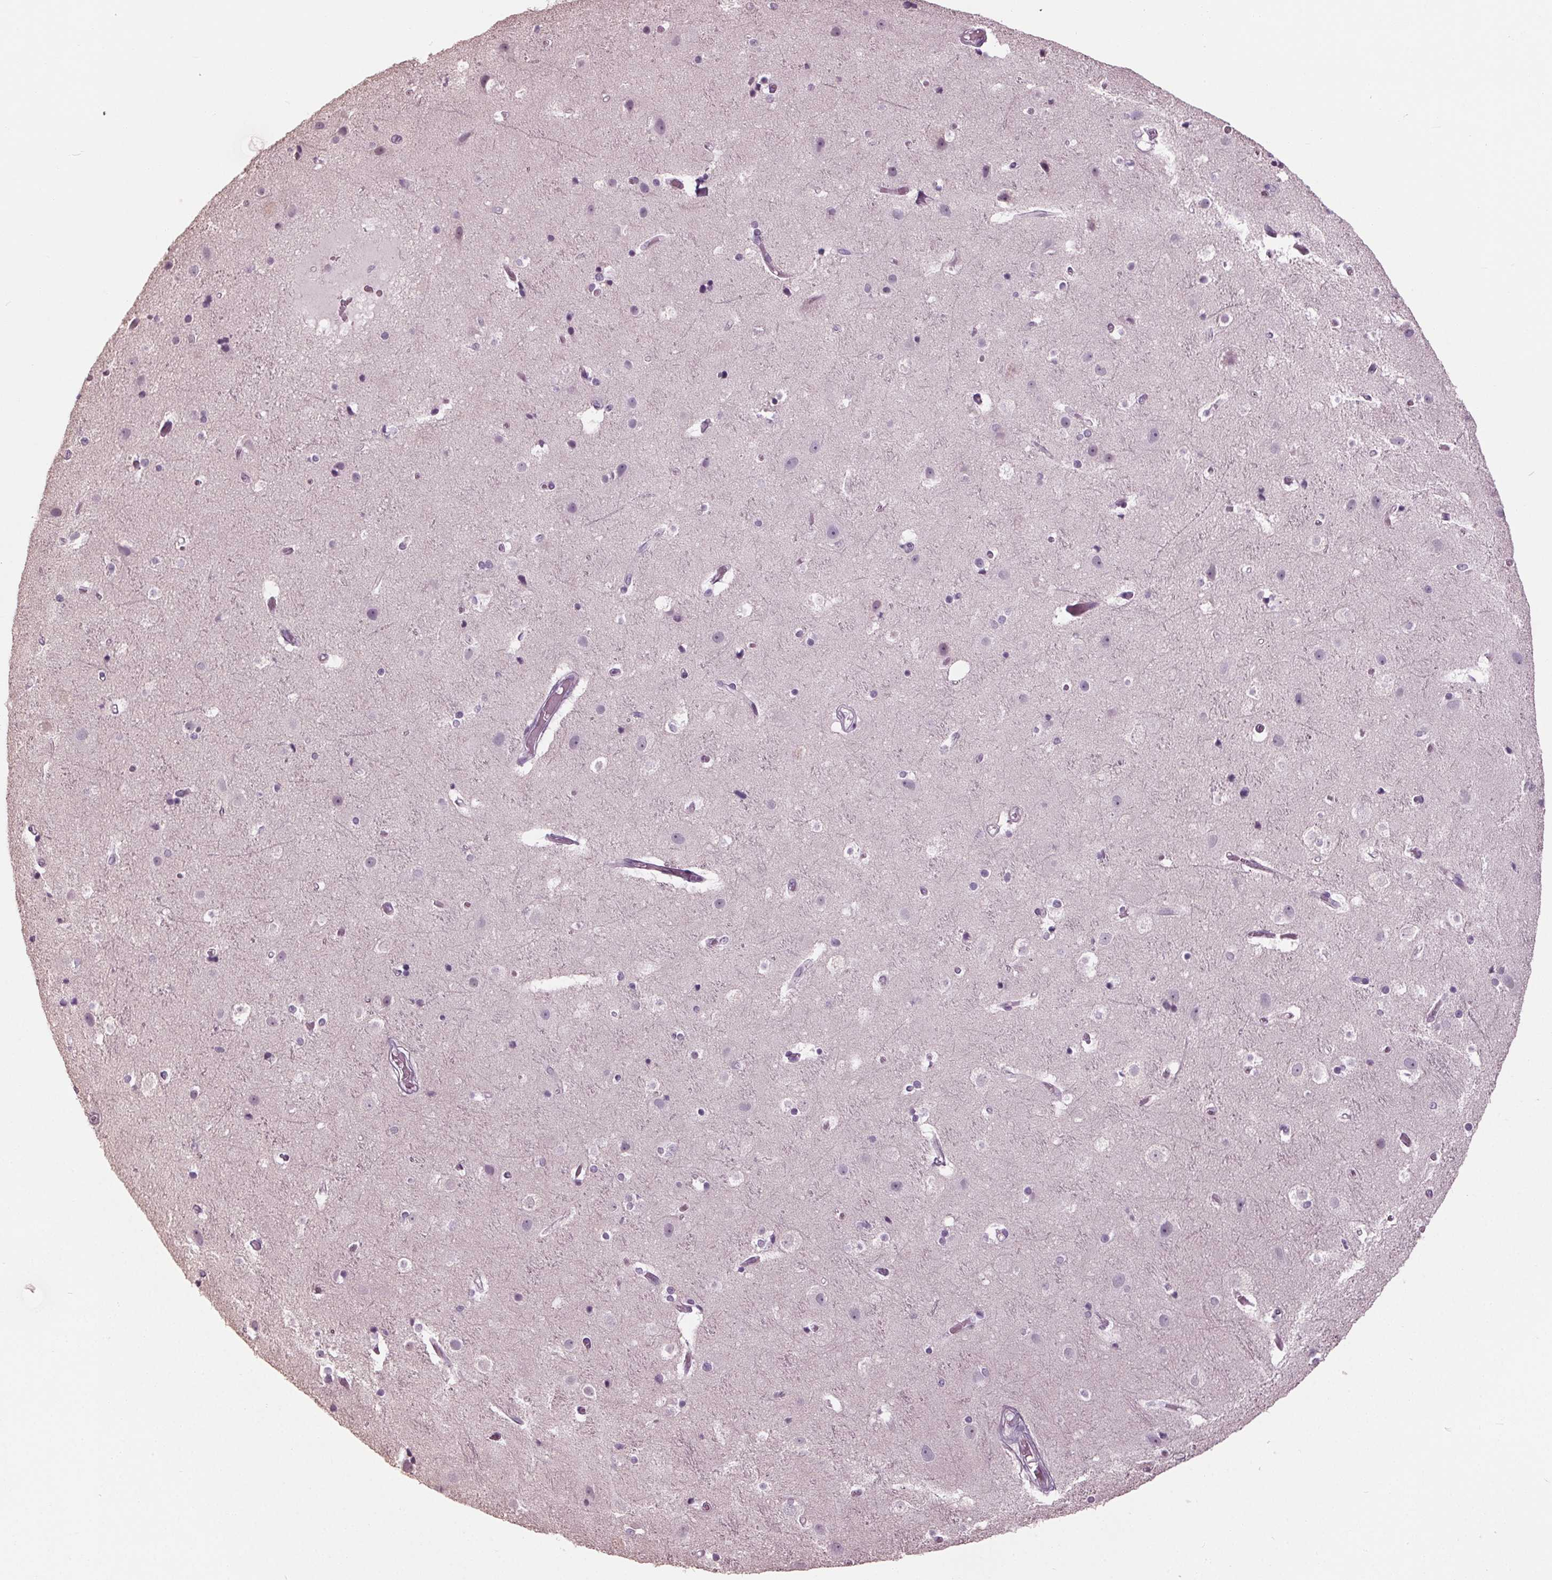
{"staining": {"intensity": "negative", "quantity": "none", "location": "none"}, "tissue": "cerebral cortex", "cell_type": "Endothelial cells", "image_type": "normal", "snomed": [{"axis": "morphology", "description": "Normal tissue, NOS"}, {"axis": "topography", "description": "Cerebral cortex"}], "caption": "Immunohistochemistry (IHC) of normal cerebral cortex shows no staining in endothelial cells. (DAB (3,3'-diaminobenzidine) IHC visualized using brightfield microscopy, high magnification).", "gene": "TNNC2", "patient": {"sex": "female", "age": 52}}